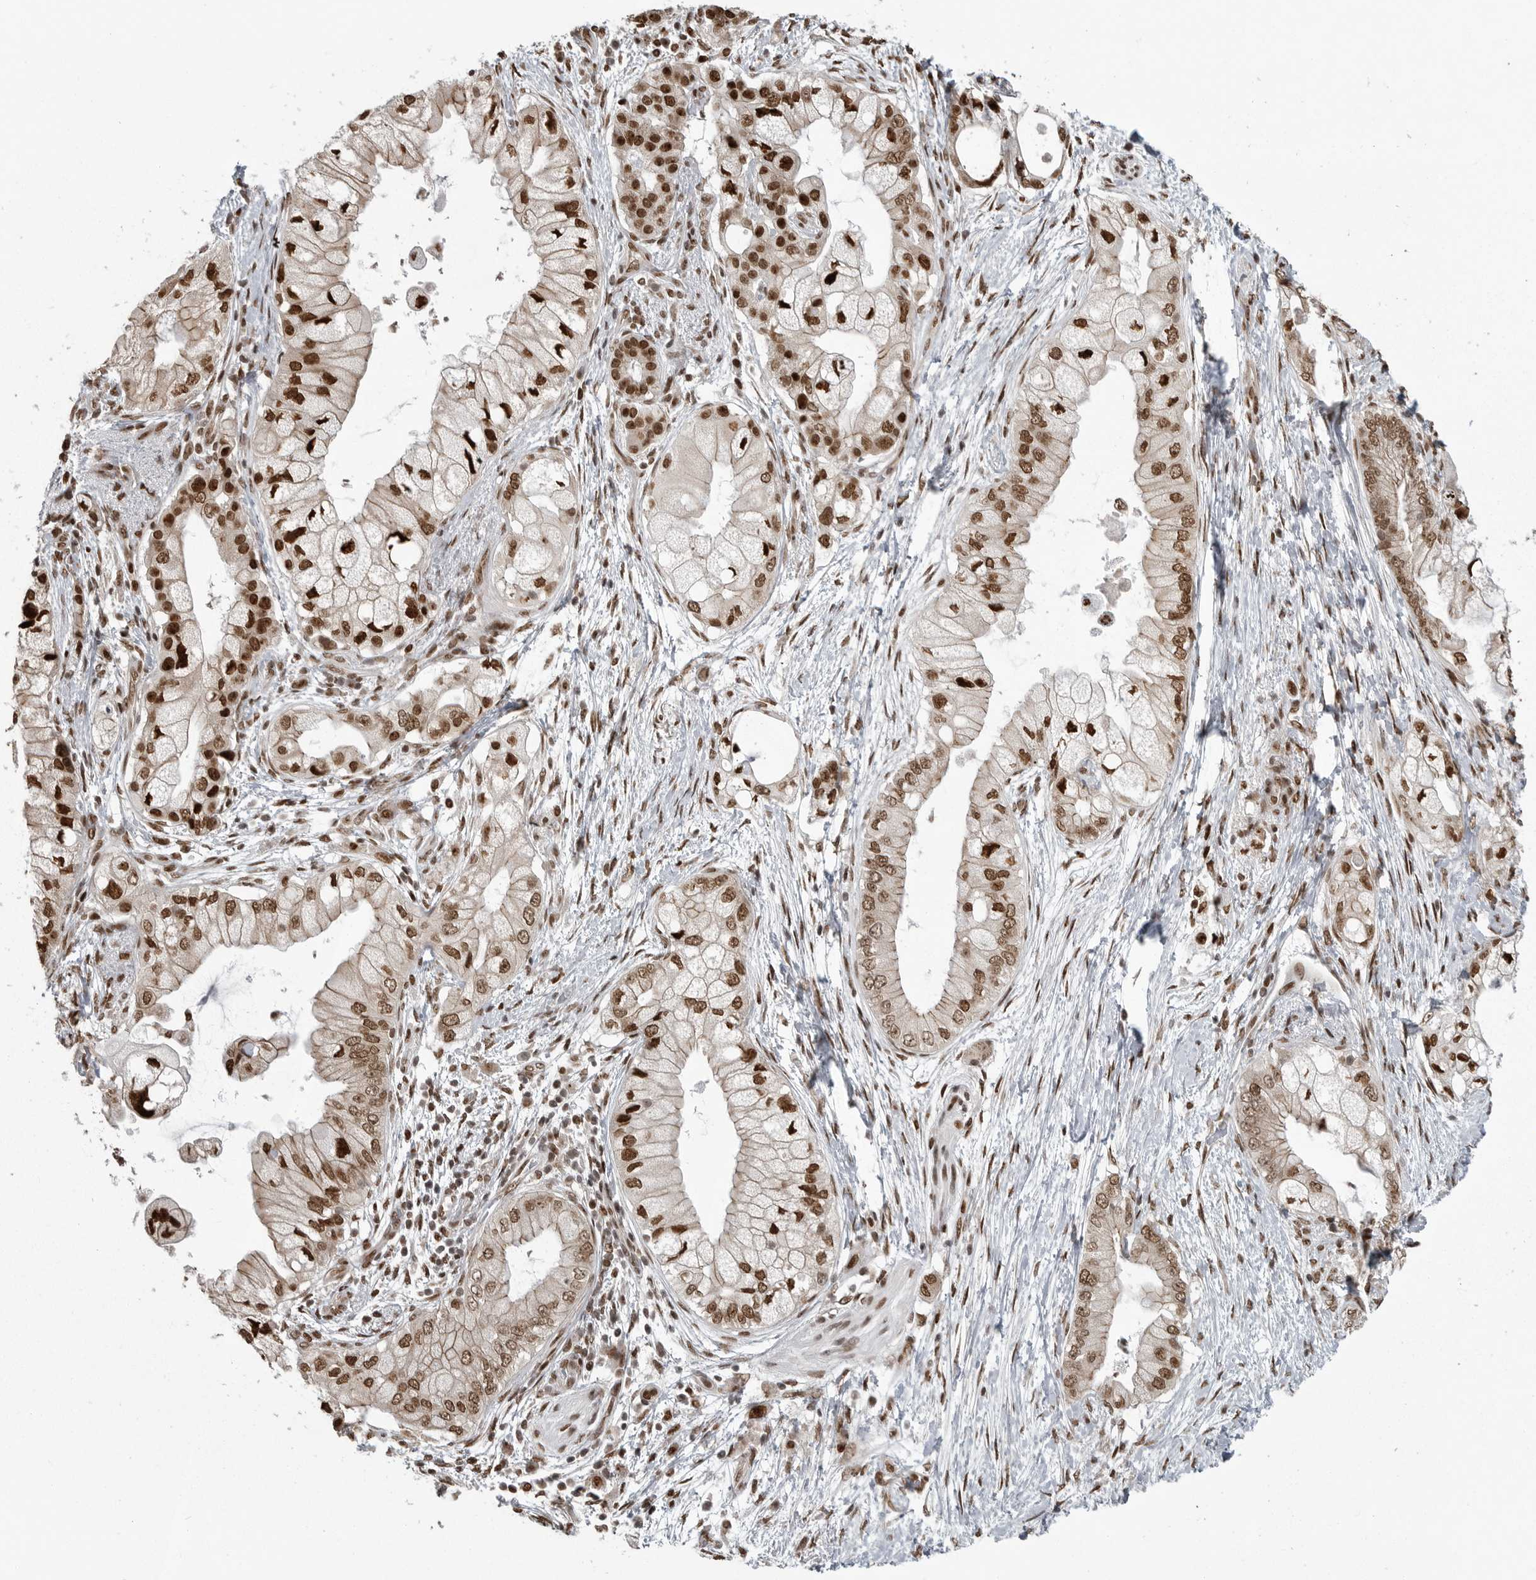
{"staining": {"intensity": "strong", "quantity": ">75%", "location": "nuclear"}, "tissue": "pancreatic cancer", "cell_type": "Tumor cells", "image_type": "cancer", "snomed": [{"axis": "morphology", "description": "Adenocarcinoma, NOS"}, {"axis": "topography", "description": "Pancreas"}], "caption": "Immunohistochemical staining of human pancreatic cancer (adenocarcinoma) reveals high levels of strong nuclear protein expression in about >75% of tumor cells.", "gene": "YAF2", "patient": {"sex": "male", "age": 53}}